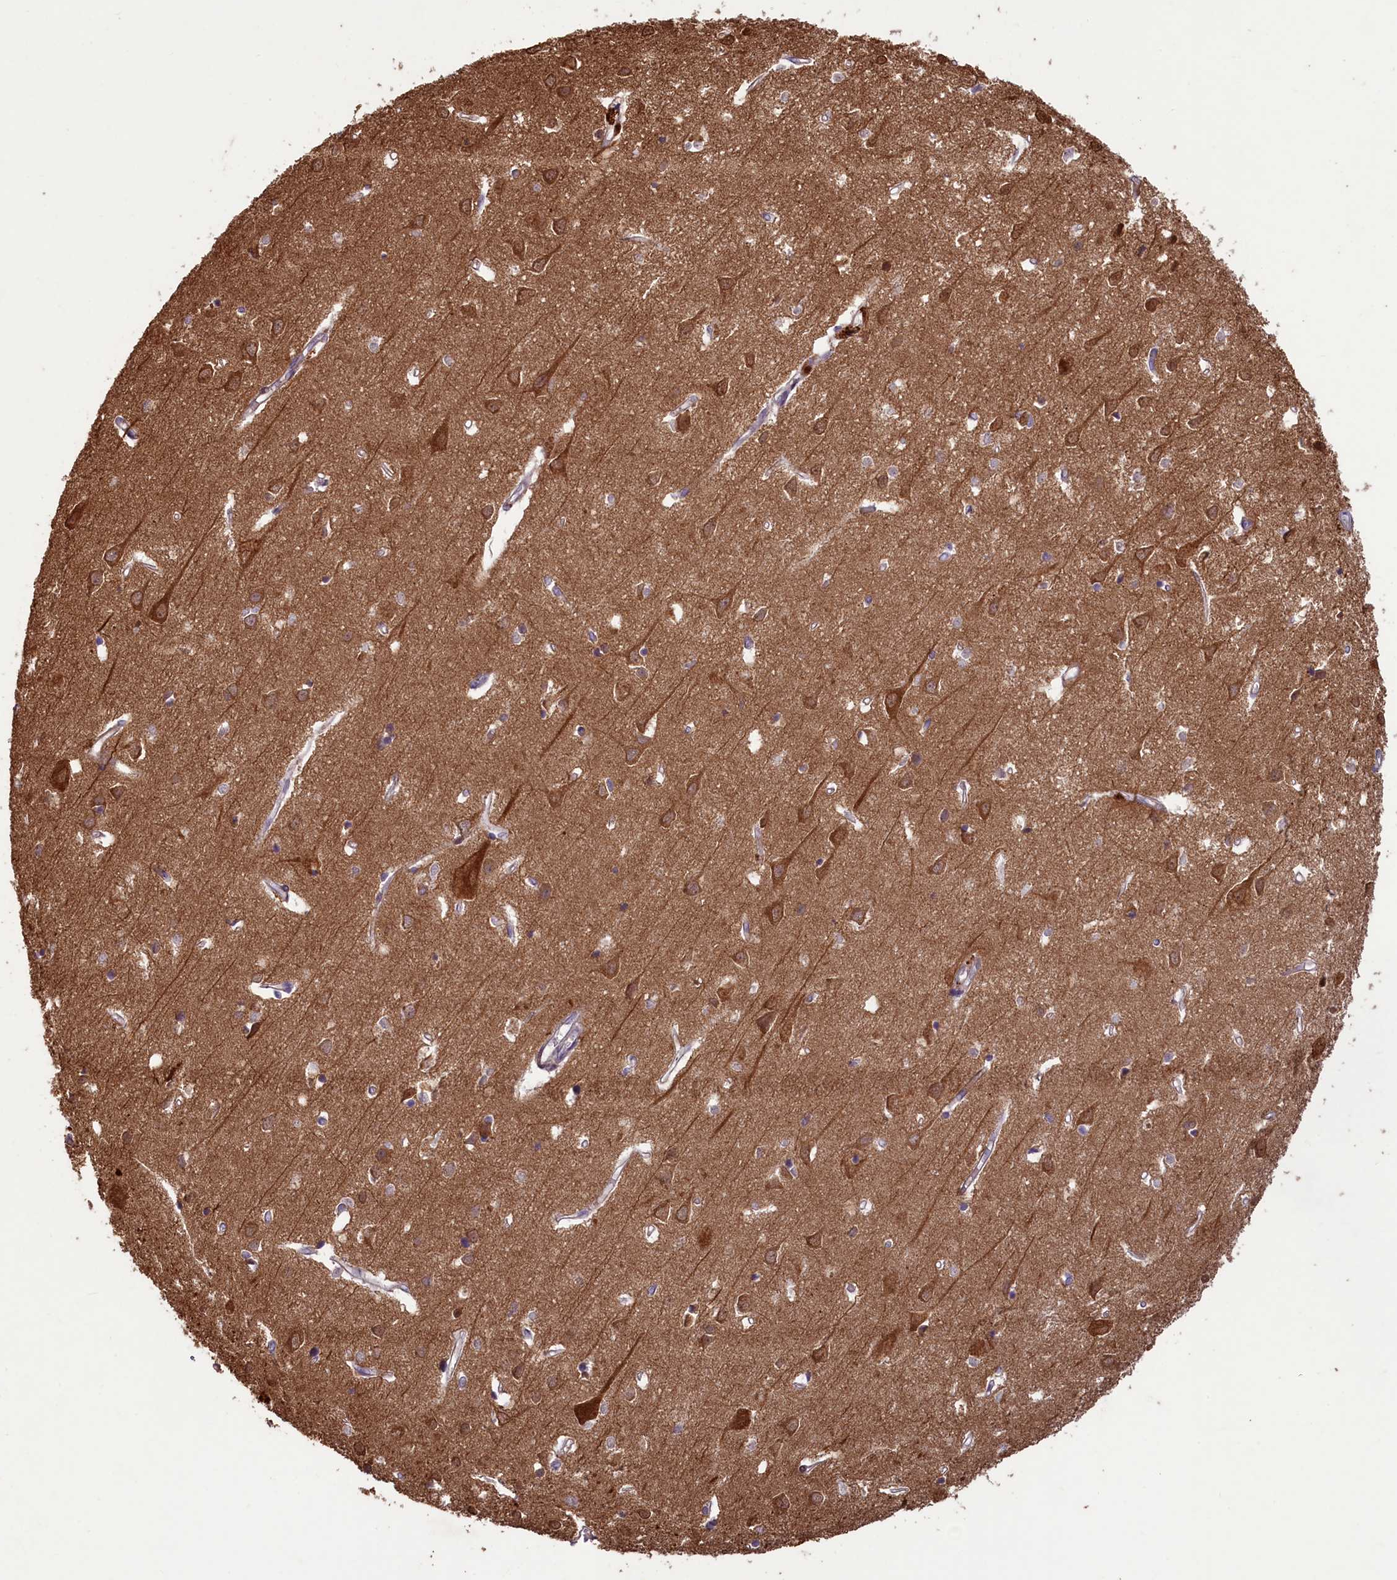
{"staining": {"intensity": "negative", "quantity": "none", "location": "none"}, "tissue": "cerebral cortex", "cell_type": "Endothelial cells", "image_type": "normal", "snomed": [{"axis": "morphology", "description": "Normal tissue, NOS"}, {"axis": "topography", "description": "Cerebral cortex"}], "caption": "Immunohistochemistry photomicrograph of unremarkable cerebral cortex stained for a protein (brown), which demonstrates no expression in endothelial cells. (DAB (3,3'-diaminobenzidine) IHC visualized using brightfield microscopy, high magnification).", "gene": "CIAO2B", "patient": {"sex": "female", "age": 64}}